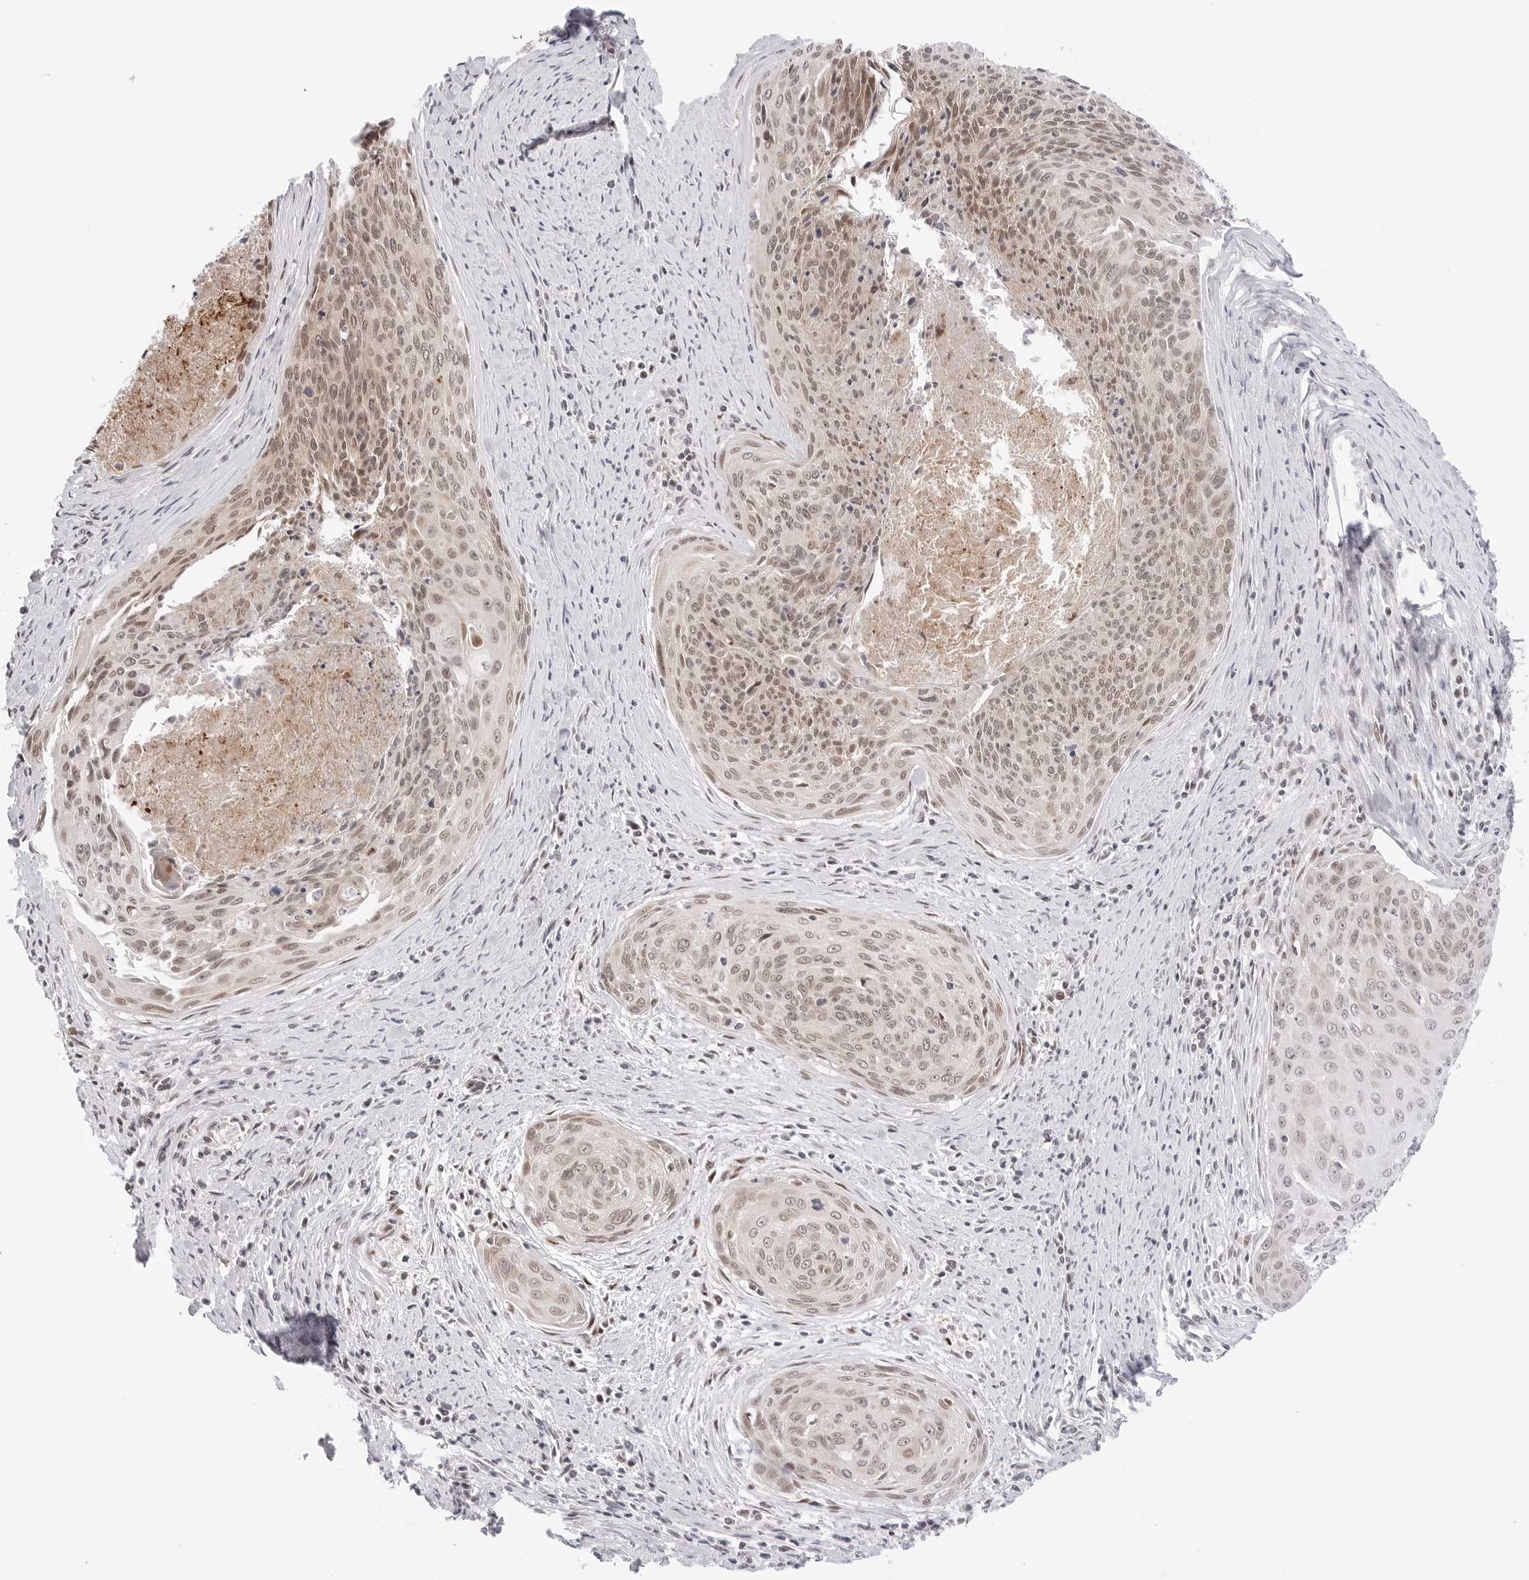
{"staining": {"intensity": "moderate", "quantity": ">75%", "location": "nuclear"}, "tissue": "cervical cancer", "cell_type": "Tumor cells", "image_type": "cancer", "snomed": [{"axis": "morphology", "description": "Squamous cell carcinoma, NOS"}, {"axis": "topography", "description": "Cervix"}], "caption": "About >75% of tumor cells in cervical cancer demonstrate moderate nuclear protein positivity as visualized by brown immunohistochemical staining.", "gene": "C1orf162", "patient": {"sex": "female", "age": 55}}